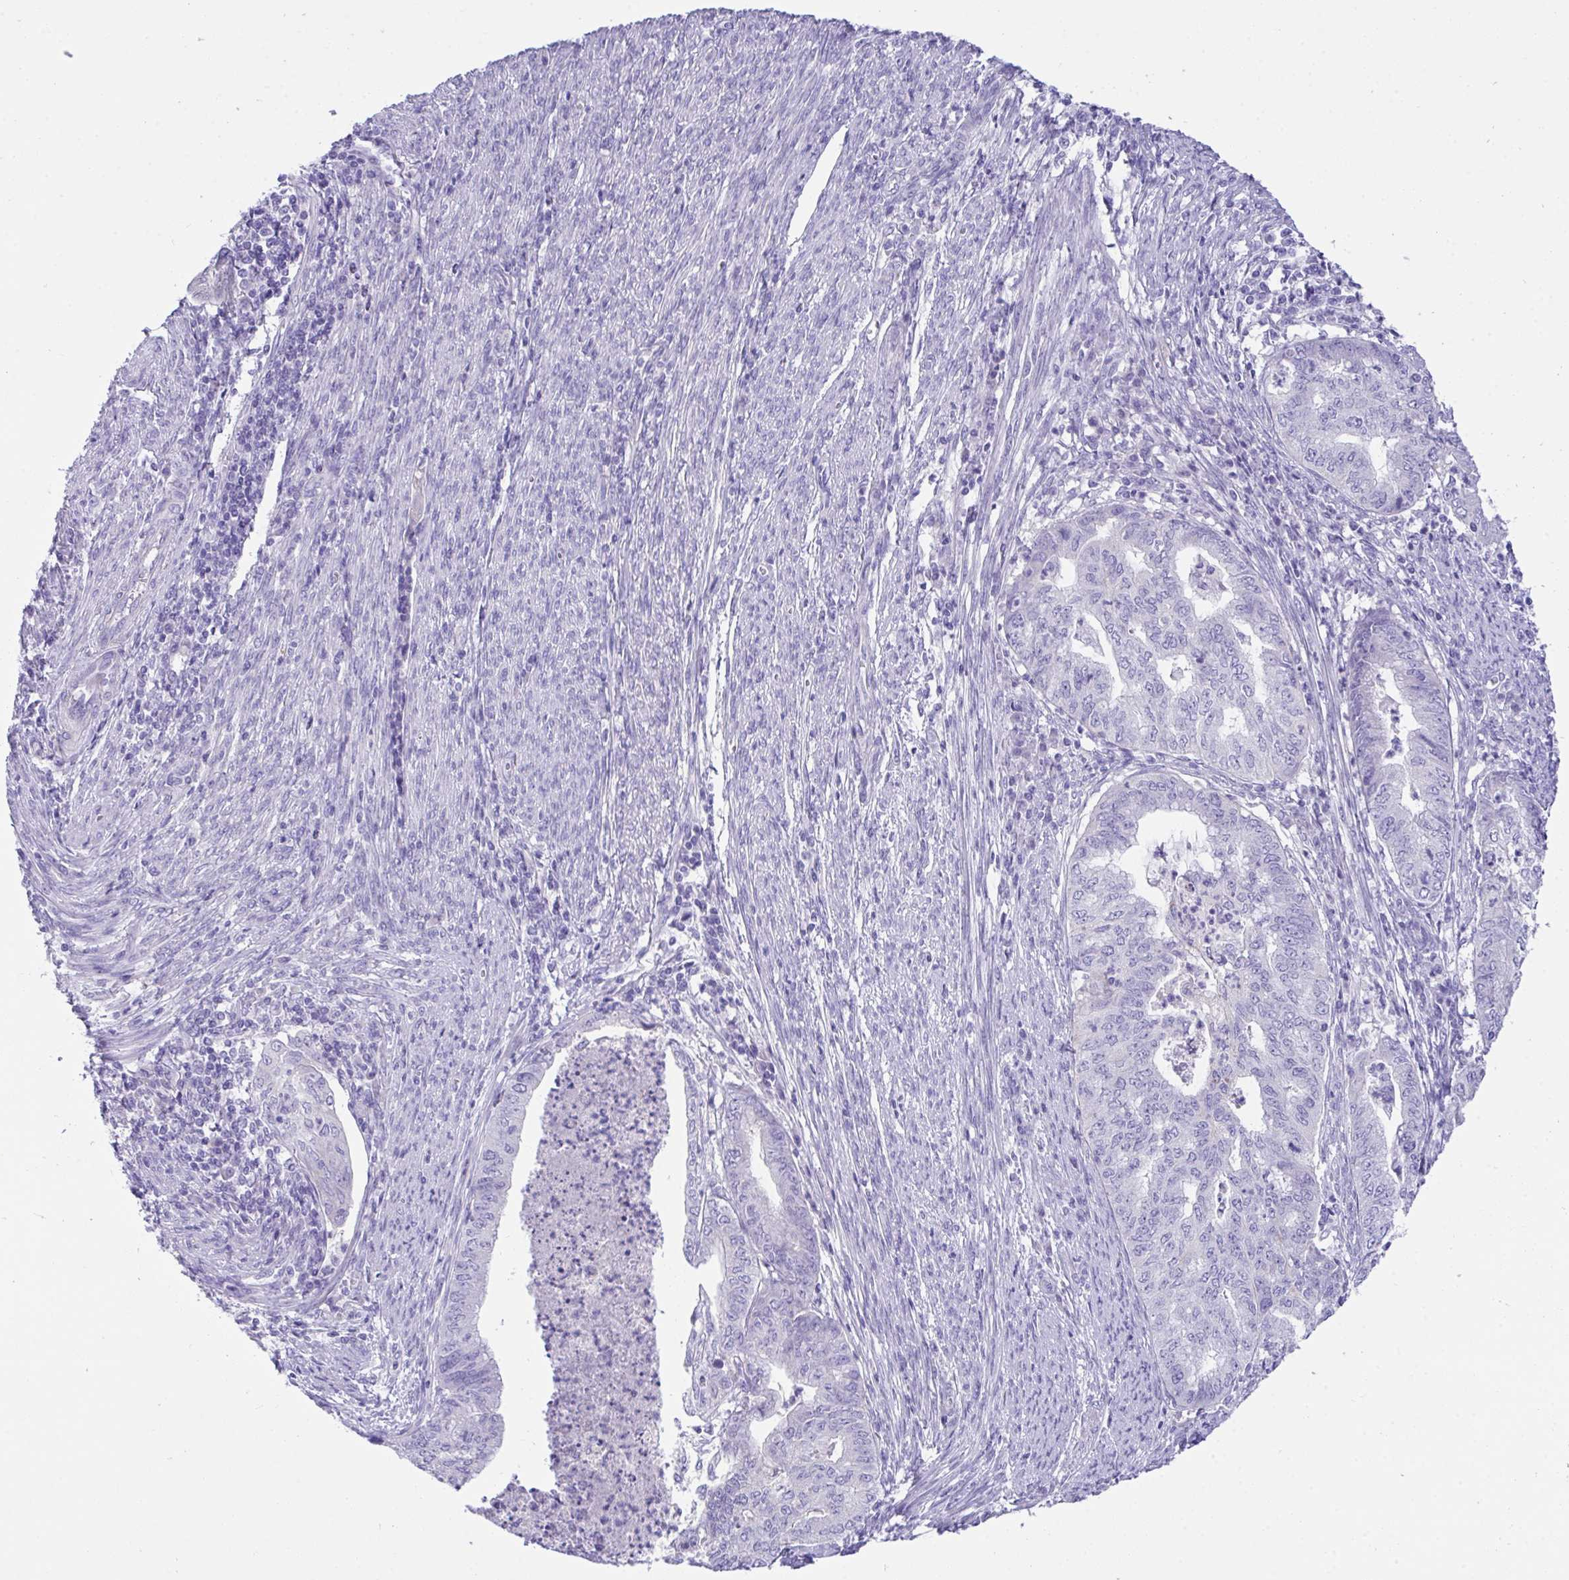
{"staining": {"intensity": "negative", "quantity": "none", "location": "none"}, "tissue": "endometrial cancer", "cell_type": "Tumor cells", "image_type": "cancer", "snomed": [{"axis": "morphology", "description": "Adenocarcinoma, NOS"}, {"axis": "topography", "description": "Endometrium"}], "caption": "Human endometrial adenocarcinoma stained for a protein using immunohistochemistry exhibits no positivity in tumor cells.", "gene": "TMEM106B", "patient": {"sex": "female", "age": 79}}